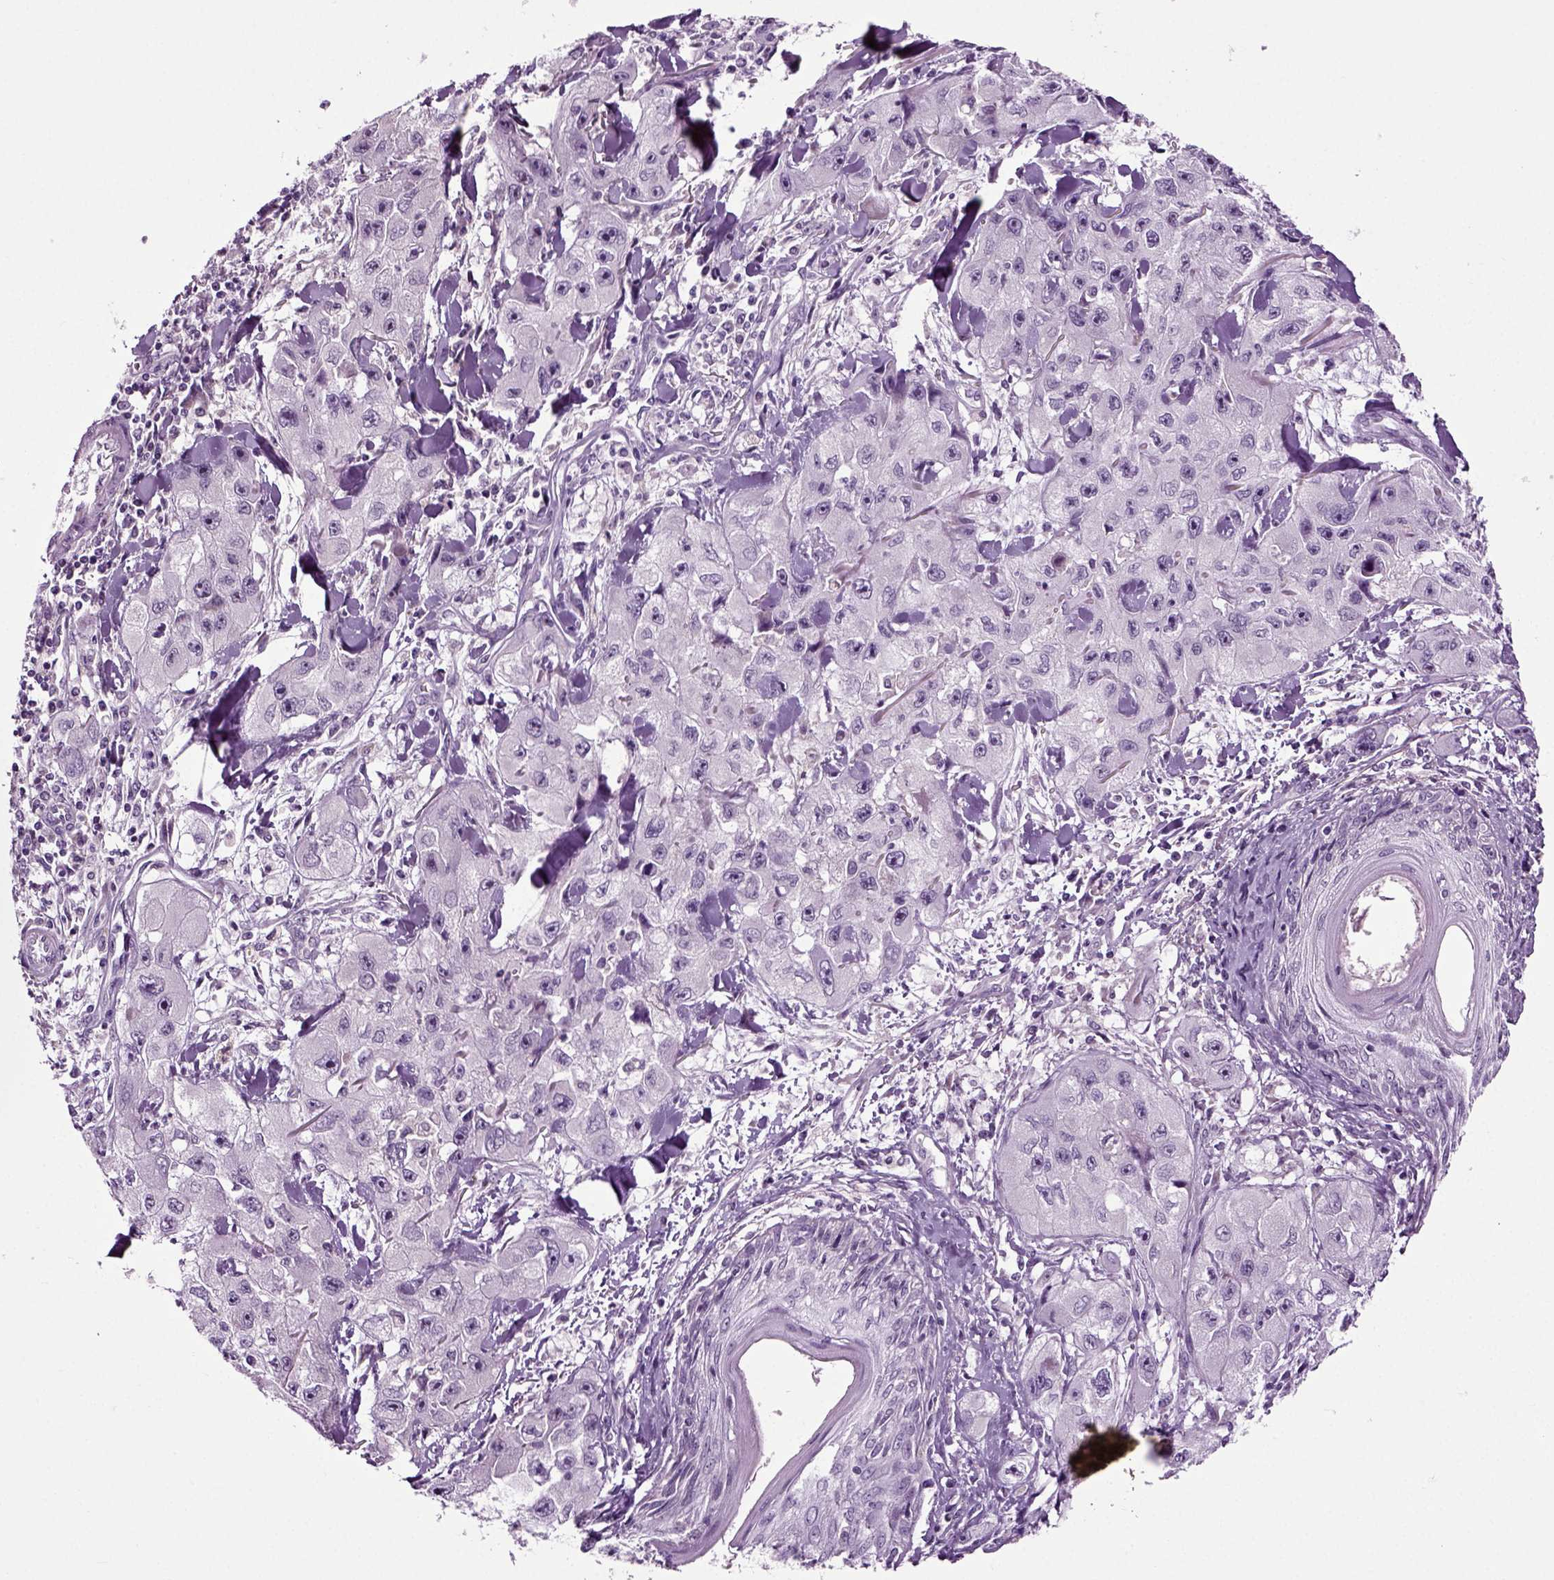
{"staining": {"intensity": "negative", "quantity": "none", "location": "none"}, "tissue": "skin cancer", "cell_type": "Tumor cells", "image_type": "cancer", "snomed": [{"axis": "morphology", "description": "Squamous cell carcinoma, NOS"}, {"axis": "topography", "description": "Skin"}, {"axis": "topography", "description": "Subcutis"}], "caption": "Tumor cells are negative for brown protein staining in squamous cell carcinoma (skin). (DAB (3,3'-diaminobenzidine) immunohistochemistry visualized using brightfield microscopy, high magnification).", "gene": "SPATA17", "patient": {"sex": "male", "age": 73}}